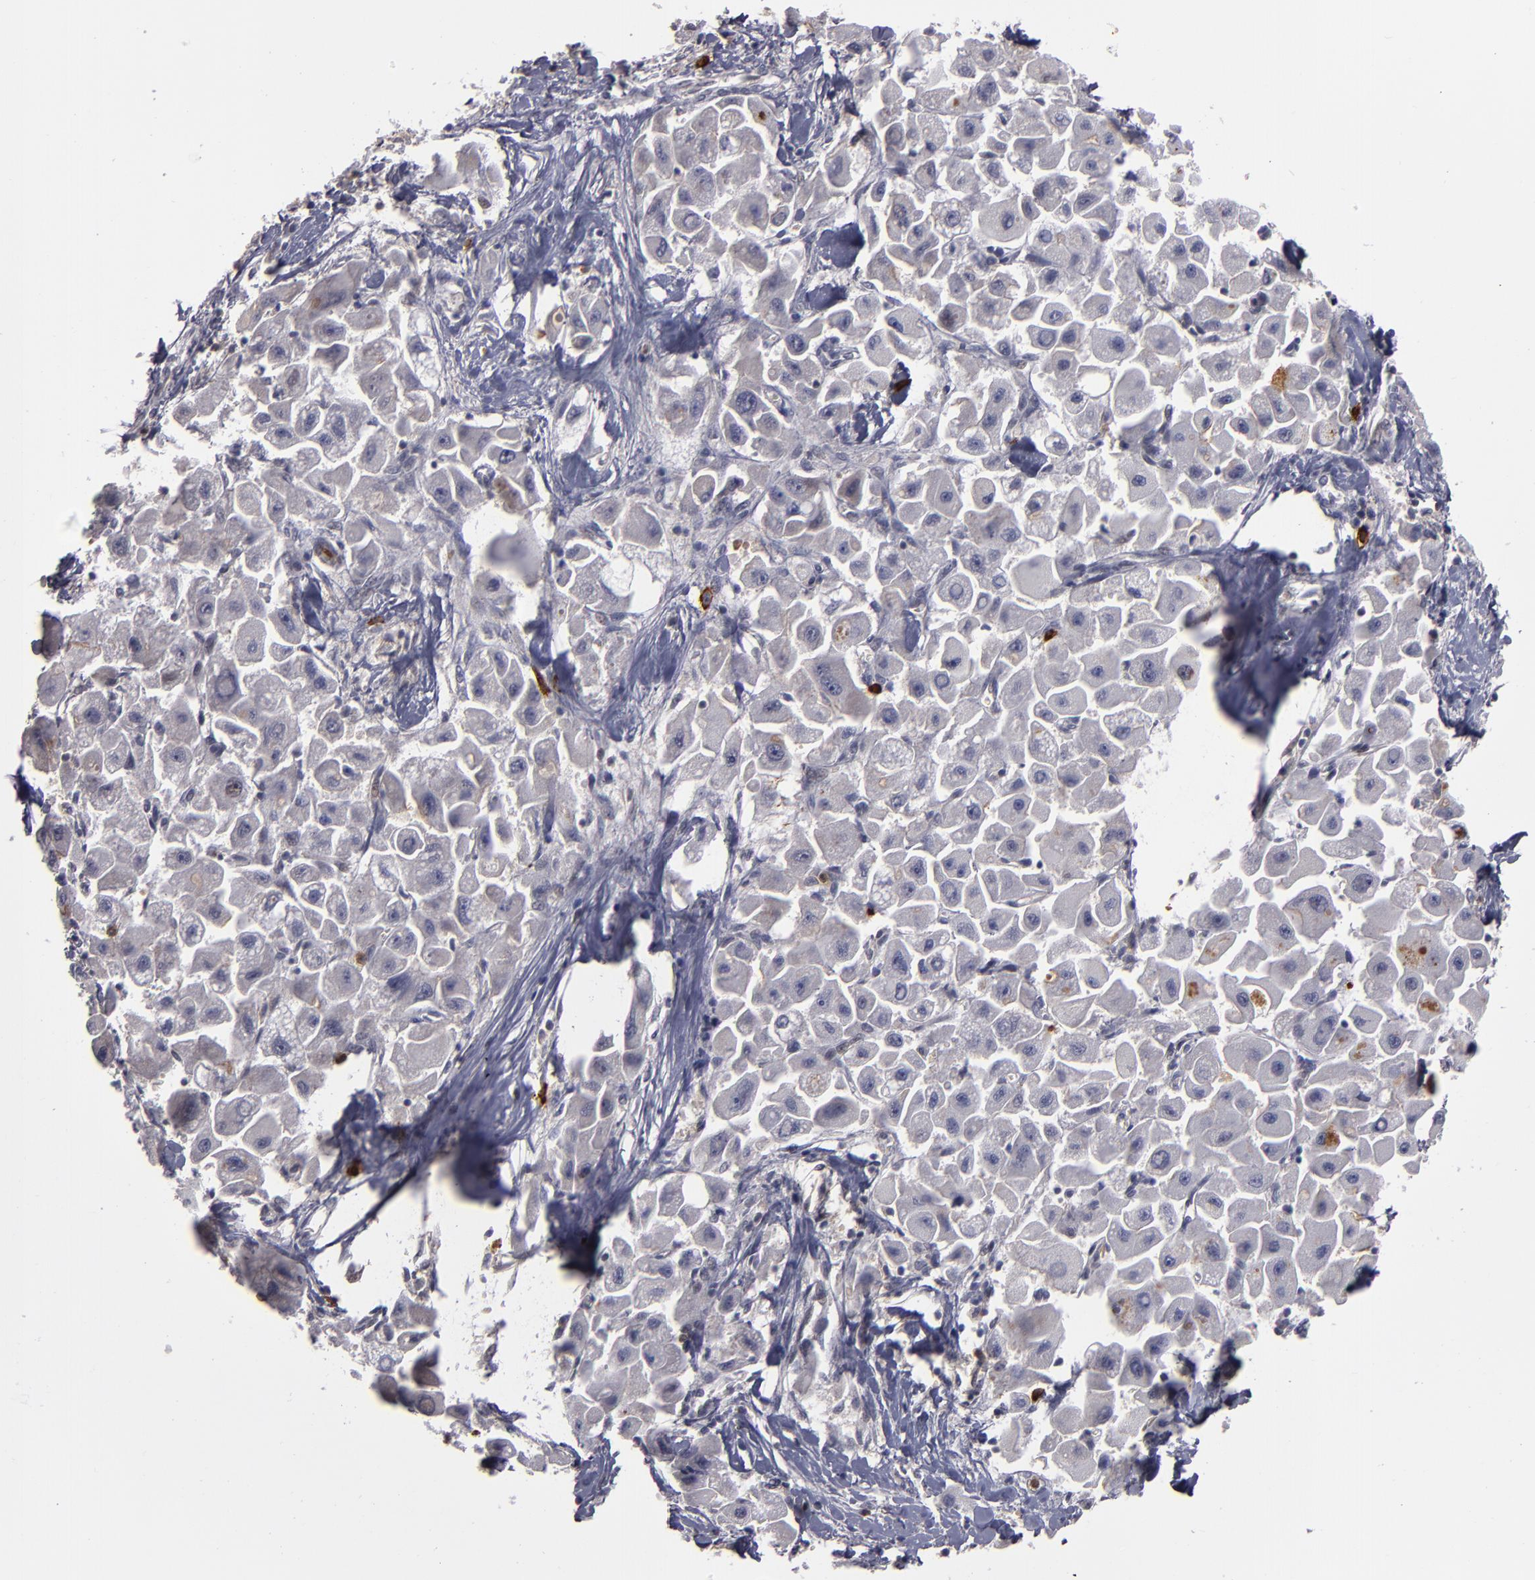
{"staining": {"intensity": "weak", "quantity": "25%-75%", "location": "cytoplasmic/membranous"}, "tissue": "liver cancer", "cell_type": "Tumor cells", "image_type": "cancer", "snomed": [{"axis": "morphology", "description": "Carcinoma, Hepatocellular, NOS"}, {"axis": "topography", "description": "Liver"}], "caption": "Immunohistochemical staining of human liver cancer (hepatocellular carcinoma) shows low levels of weak cytoplasmic/membranous expression in approximately 25%-75% of tumor cells.", "gene": "STX3", "patient": {"sex": "male", "age": 24}}